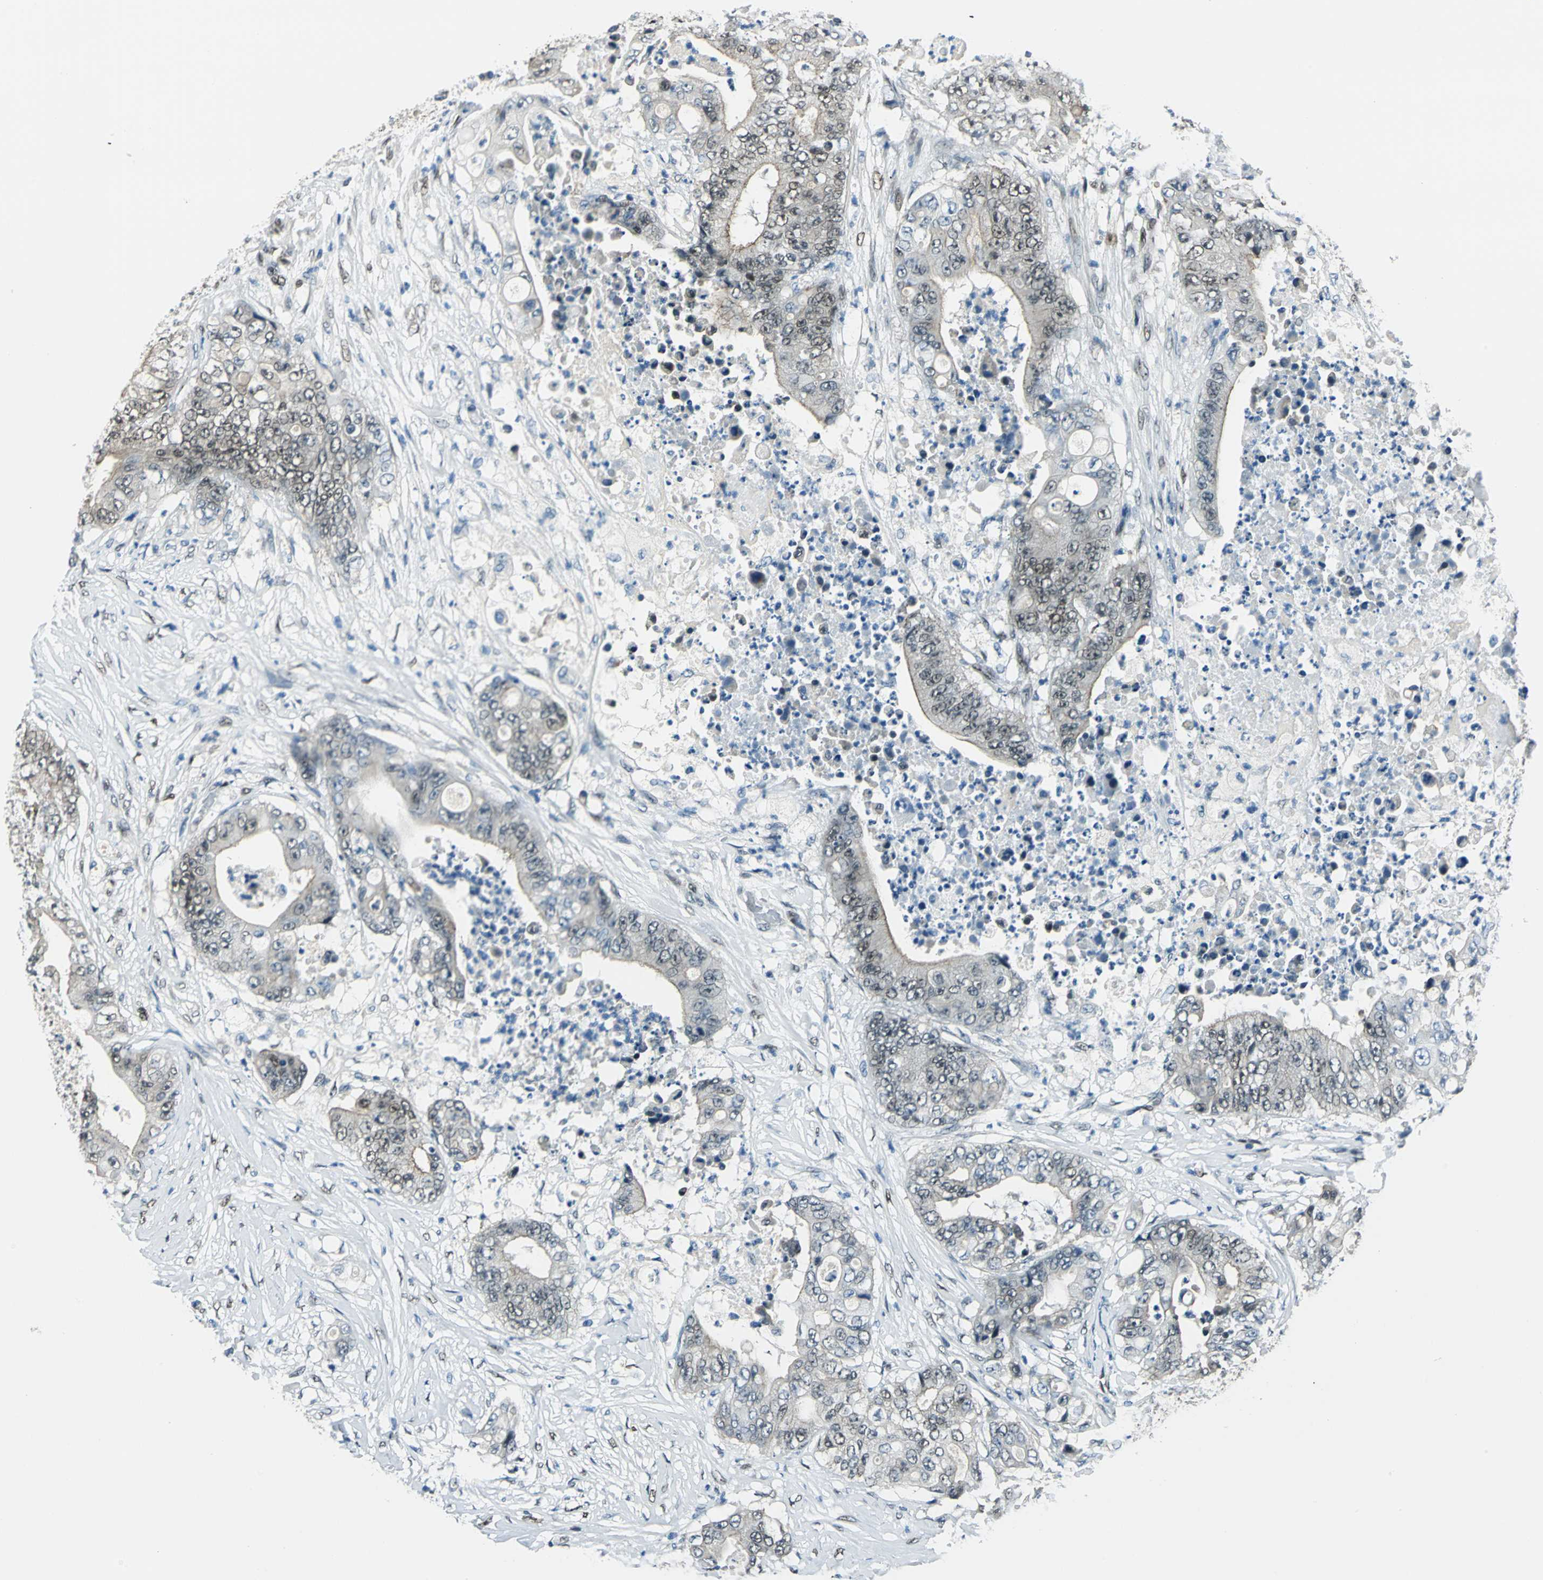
{"staining": {"intensity": "moderate", "quantity": "25%-75%", "location": "cytoplasmic/membranous,nuclear"}, "tissue": "stomach cancer", "cell_type": "Tumor cells", "image_type": "cancer", "snomed": [{"axis": "morphology", "description": "Adenocarcinoma, NOS"}, {"axis": "topography", "description": "Stomach"}], "caption": "This is a histology image of immunohistochemistry (IHC) staining of adenocarcinoma (stomach), which shows moderate positivity in the cytoplasmic/membranous and nuclear of tumor cells.", "gene": "NFIA", "patient": {"sex": "female", "age": 73}}